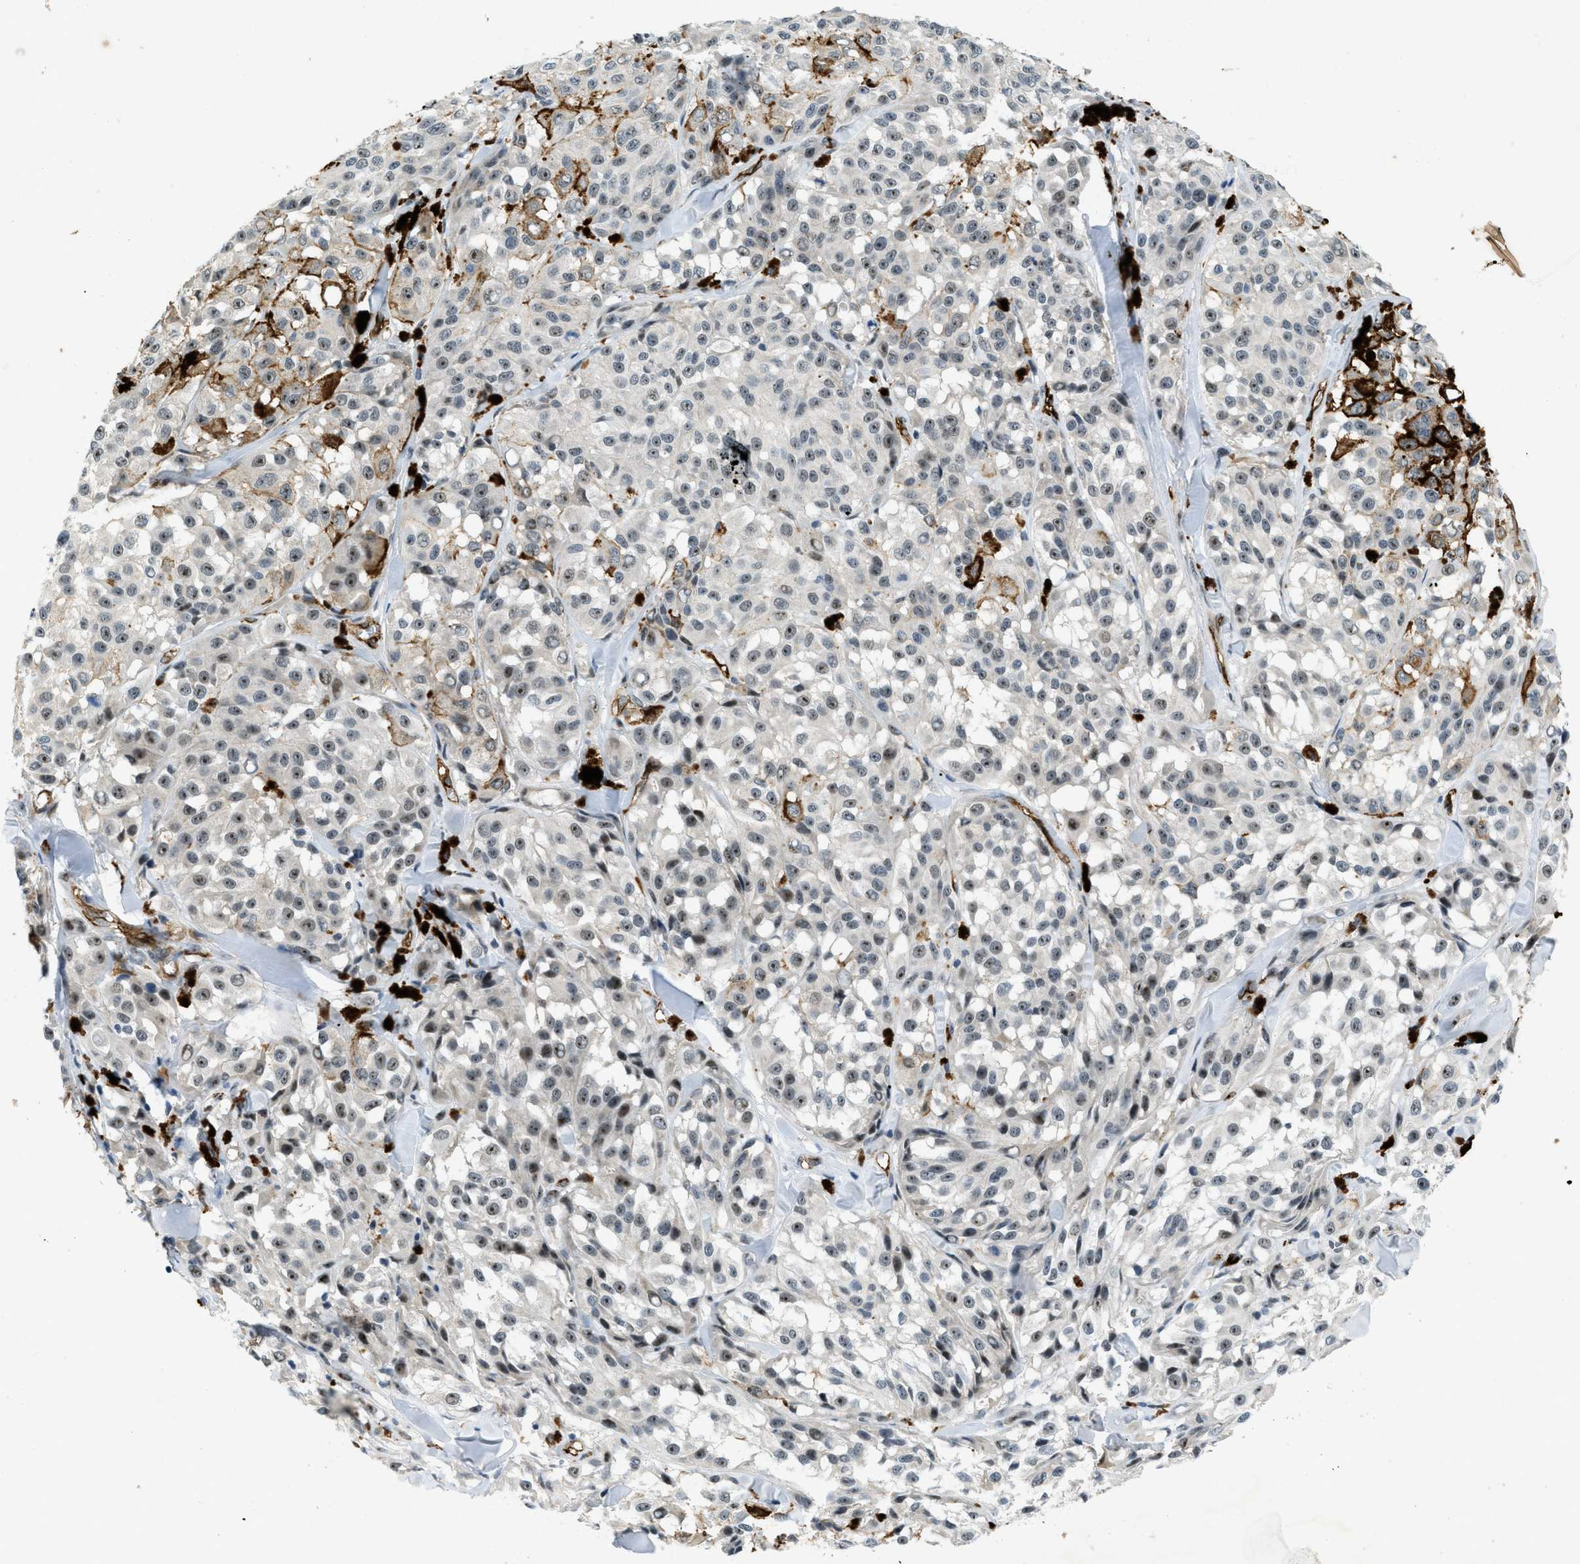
{"staining": {"intensity": "weak", "quantity": "25%-75%", "location": "nuclear"}, "tissue": "melanoma", "cell_type": "Tumor cells", "image_type": "cancer", "snomed": [{"axis": "morphology", "description": "Malignant melanoma, NOS"}, {"axis": "topography", "description": "Skin"}], "caption": "Melanoma stained for a protein (brown) displays weak nuclear positive staining in approximately 25%-75% of tumor cells.", "gene": "SLCO2A1", "patient": {"sex": "male", "age": 84}}